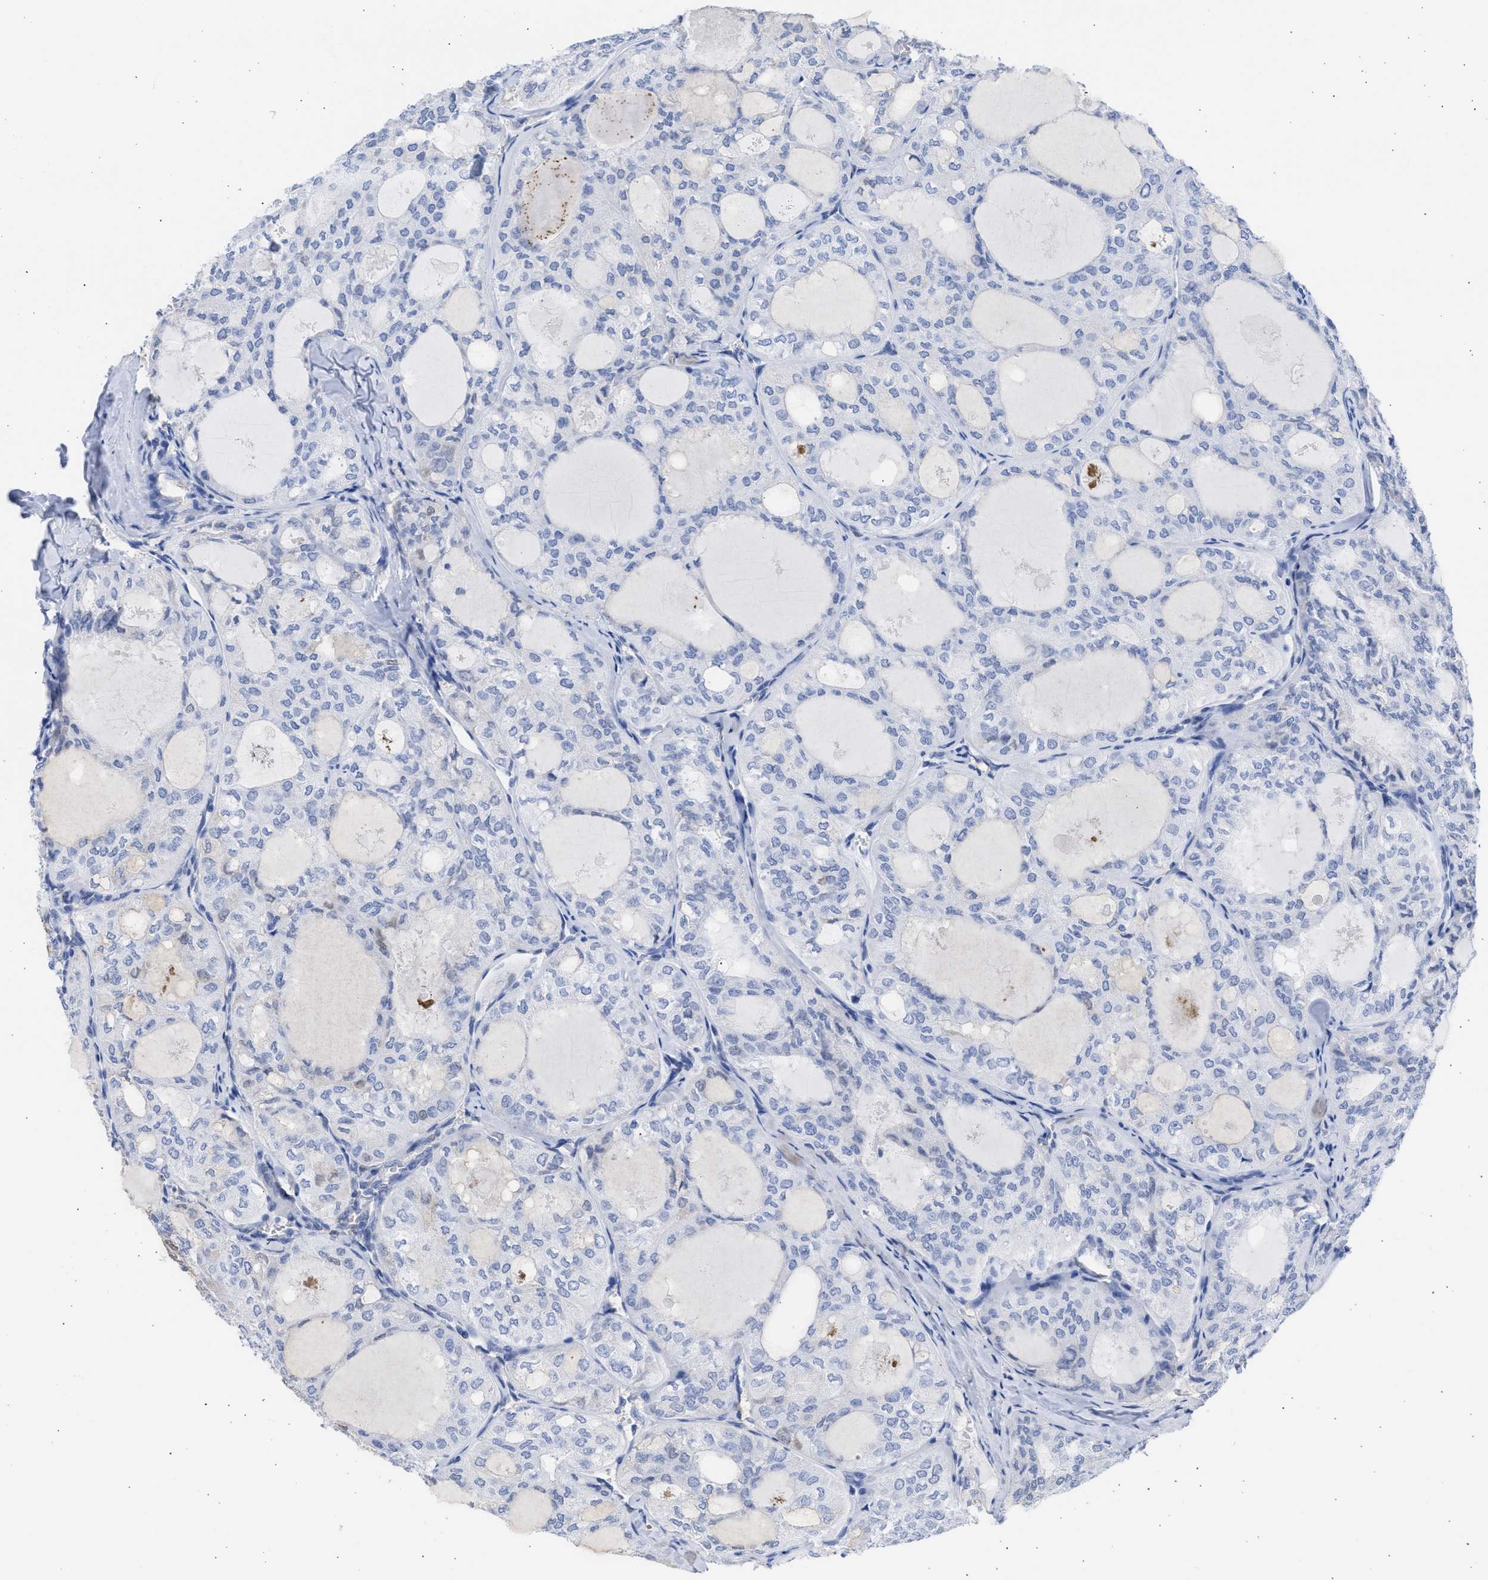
{"staining": {"intensity": "negative", "quantity": "none", "location": "none"}, "tissue": "thyroid cancer", "cell_type": "Tumor cells", "image_type": "cancer", "snomed": [{"axis": "morphology", "description": "Follicular adenoma carcinoma, NOS"}, {"axis": "topography", "description": "Thyroid gland"}], "caption": "Tumor cells show no significant protein staining in follicular adenoma carcinoma (thyroid).", "gene": "RSPH1", "patient": {"sex": "male", "age": 75}}